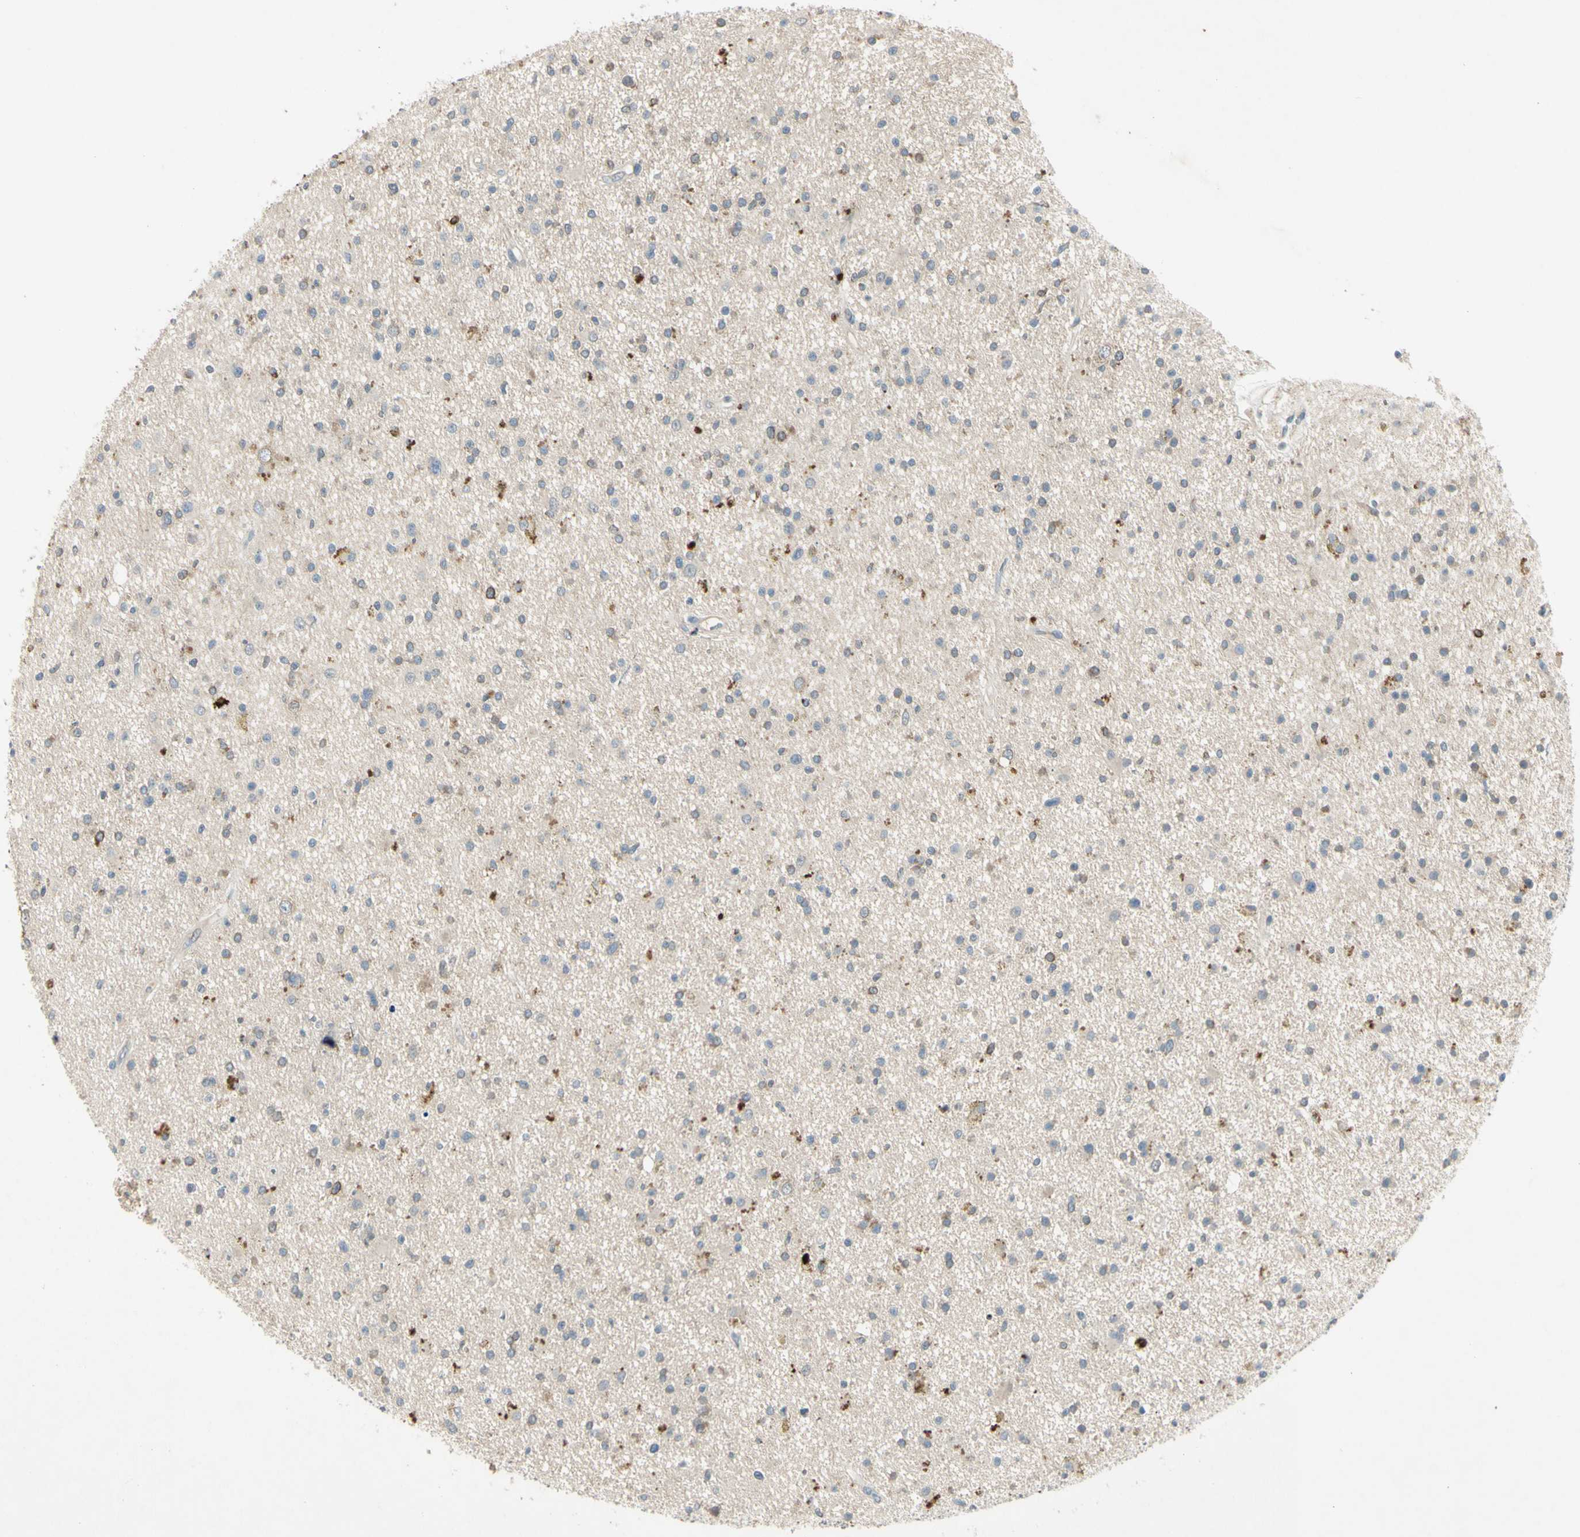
{"staining": {"intensity": "strong", "quantity": "<25%", "location": "cytoplasmic/membranous"}, "tissue": "glioma", "cell_type": "Tumor cells", "image_type": "cancer", "snomed": [{"axis": "morphology", "description": "Glioma, malignant, High grade"}, {"axis": "topography", "description": "Brain"}], "caption": "Immunohistochemical staining of malignant high-grade glioma demonstrates strong cytoplasmic/membranous protein positivity in approximately <25% of tumor cells.", "gene": "AATK", "patient": {"sex": "male", "age": 33}}